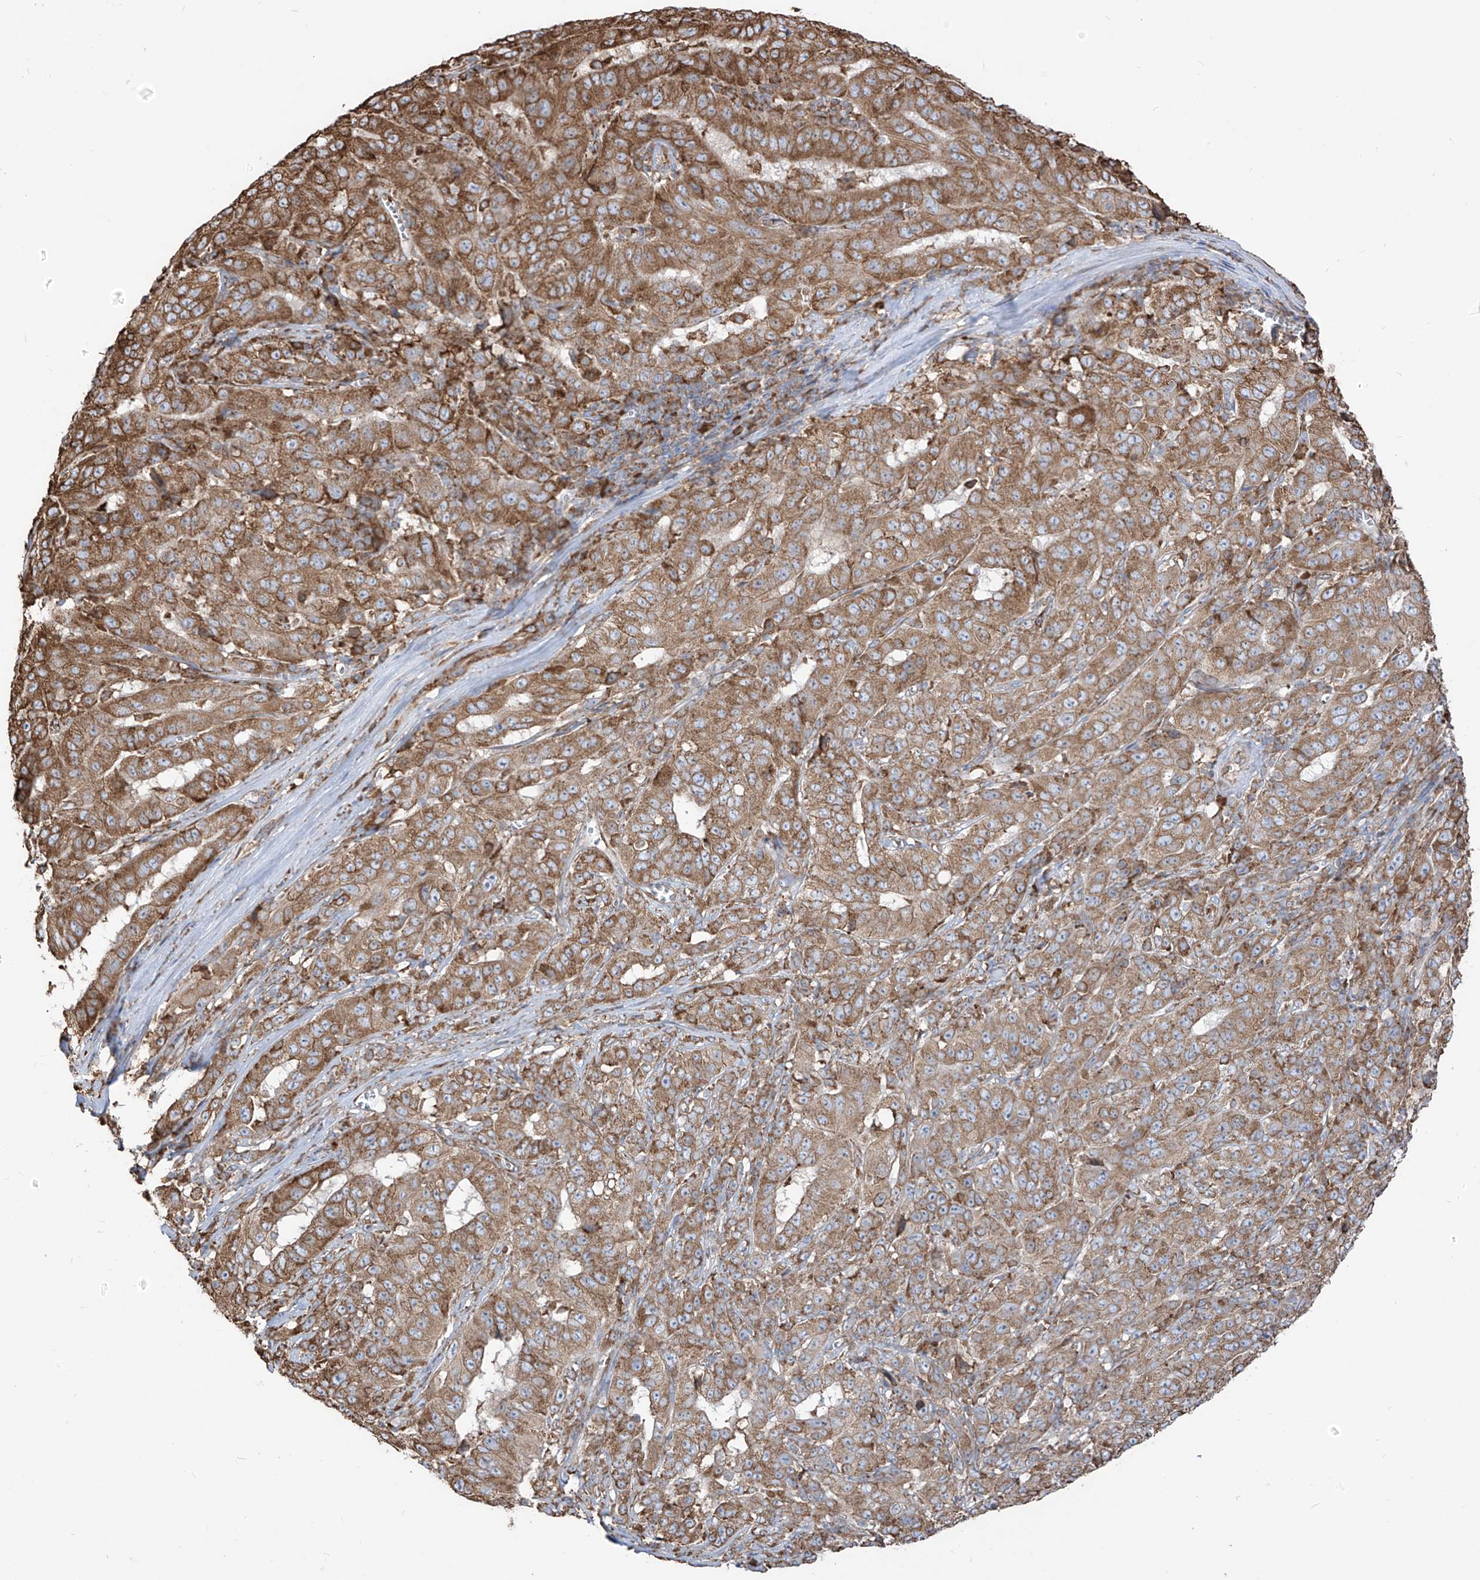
{"staining": {"intensity": "moderate", "quantity": ">75%", "location": "cytoplasmic/membranous"}, "tissue": "pancreatic cancer", "cell_type": "Tumor cells", "image_type": "cancer", "snomed": [{"axis": "morphology", "description": "Adenocarcinoma, NOS"}, {"axis": "topography", "description": "Pancreas"}], "caption": "Adenocarcinoma (pancreatic) stained for a protein demonstrates moderate cytoplasmic/membranous positivity in tumor cells.", "gene": "PDIA6", "patient": {"sex": "male", "age": 63}}